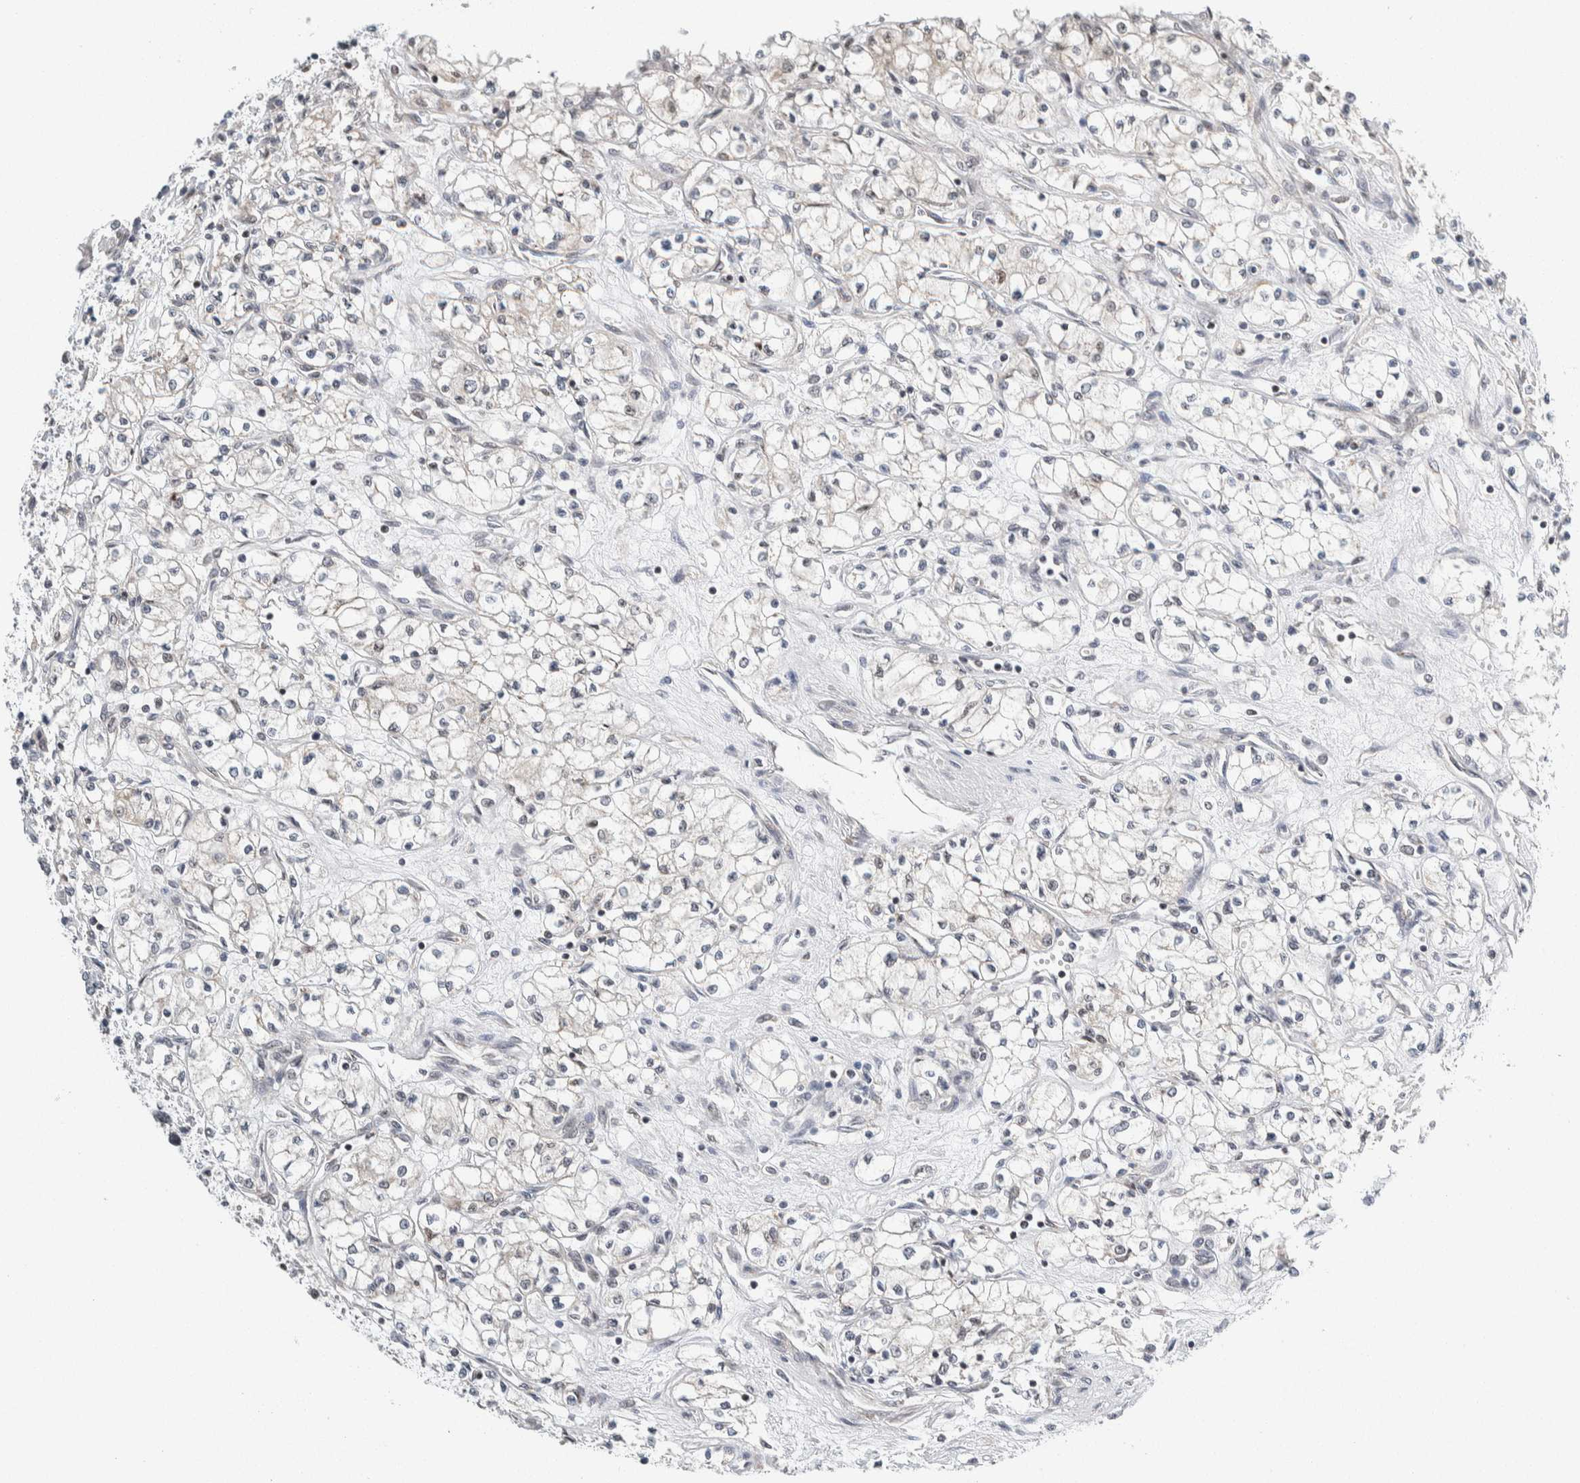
{"staining": {"intensity": "negative", "quantity": "none", "location": "none"}, "tissue": "renal cancer", "cell_type": "Tumor cells", "image_type": "cancer", "snomed": [{"axis": "morphology", "description": "Normal tissue, NOS"}, {"axis": "morphology", "description": "Adenocarcinoma, NOS"}, {"axis": "topography", "description": "Kidney"}], "caption": "DAB (3,3'-diaminobenzidine) immunohistochemical staining of human renal cancer demonstrates no significant staining in tumor cells. (Brightfield microscopy of DAB (3,3'-diaminobenzidine) immunohistochemistry at high magnification).", "gene": "NEUROD1", "patient": {"sex": "male", "age": 59}}